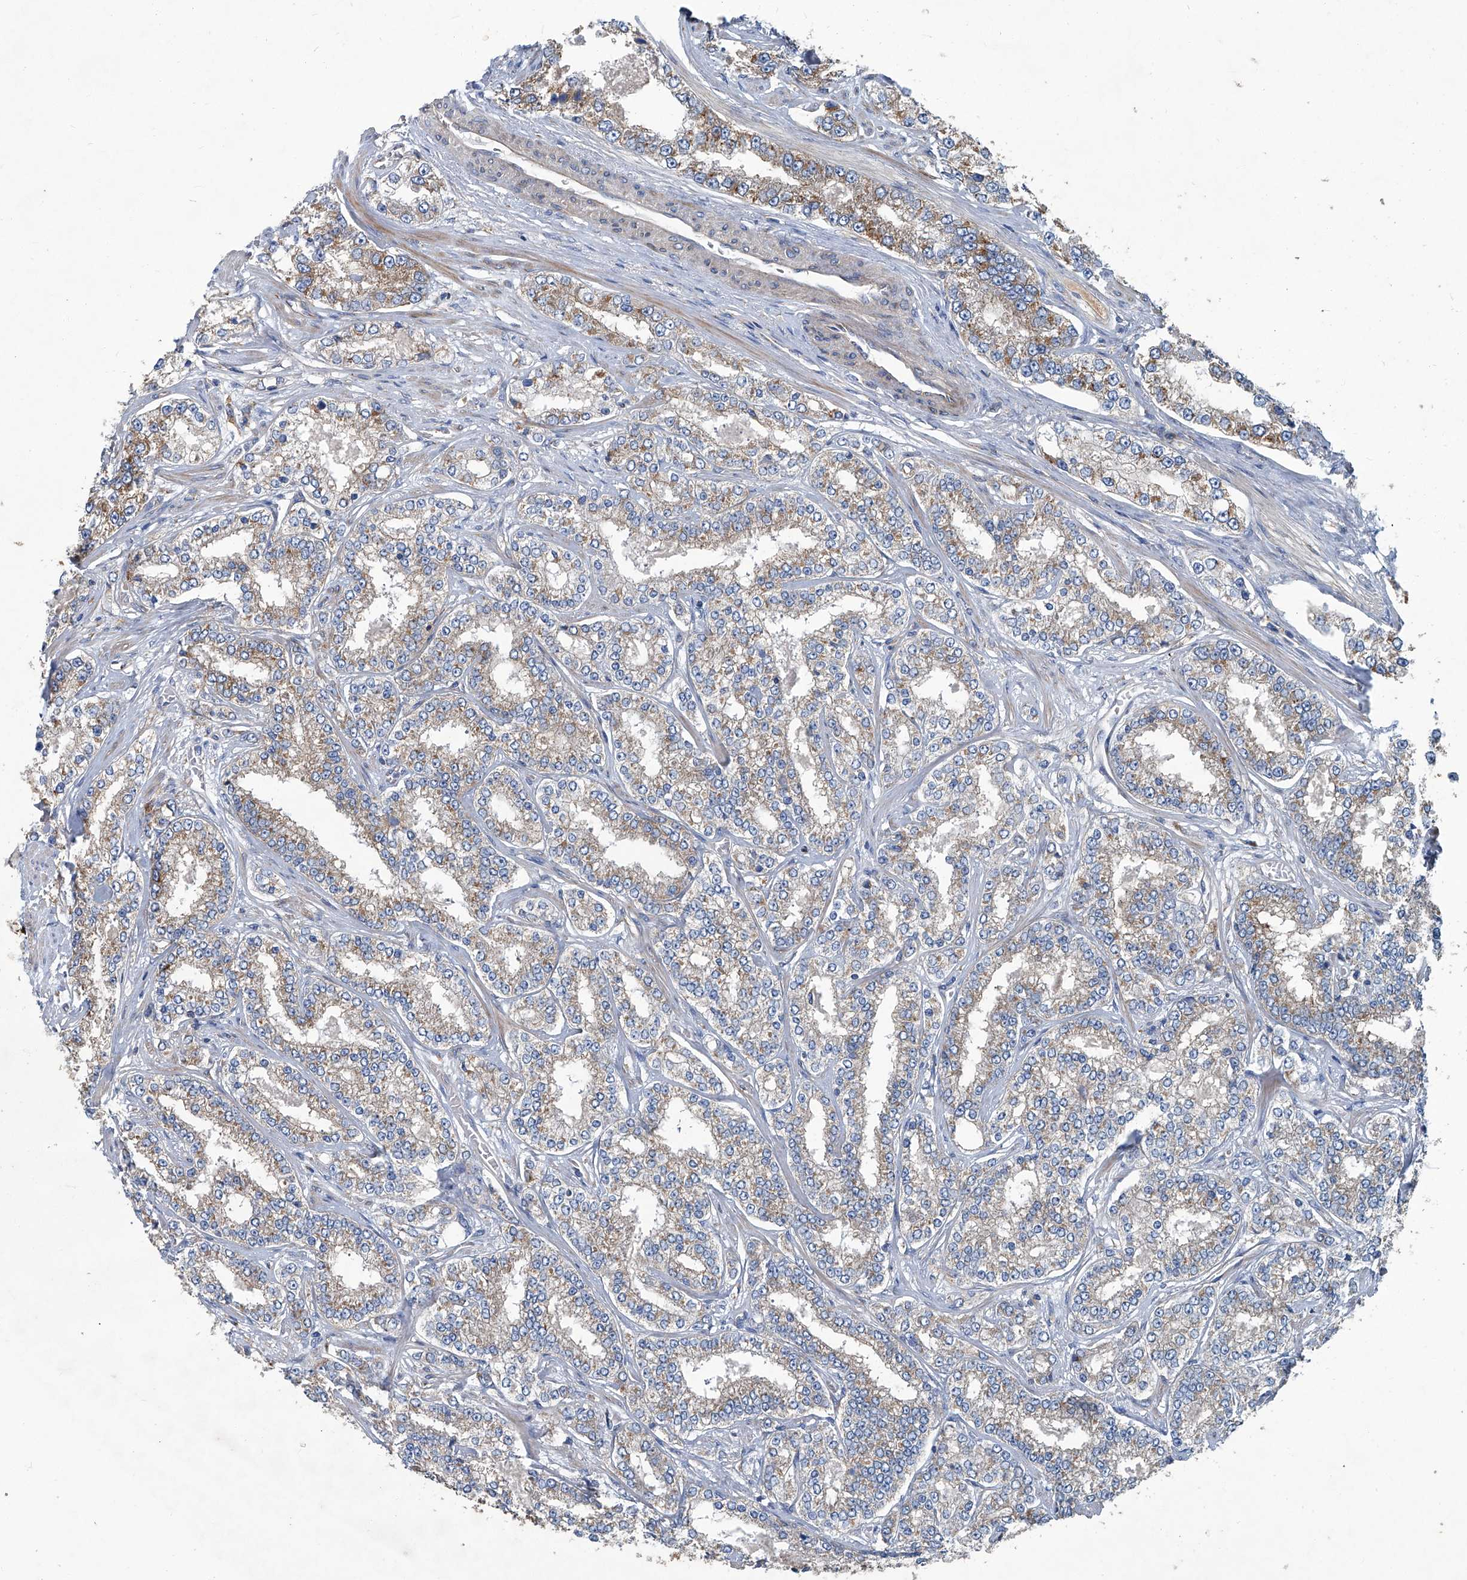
{"staining": {"intensity": "weak", "quantity": ">75%", "location": "cytoplasmic/membranous"}, "tissue": "prostate cancer", "cell_type": "Tumor cells", "image_type": "cancer", "snomed": [{"axis": "morphology", "description": "Normal tissue, NOS"}, {"axis": "morphology", "description": "Adenocarcinoma, High grade"}, {"axis": "topography", "description": "Prostate"}], "caption": "Immunohistochemistry (IHC) micrograph of neoplastic tissue: human prostate cancer (high-grade adenocarcinoma) stained using IHC exhibits low levels of weak protein expression localized specifically in the cytoplasmic/membranous of tumor cells, appearing as a cytoplasmic/membranous brown color.", "gene": "PIGH", "patient": {"sex": "male", "age": 83}}